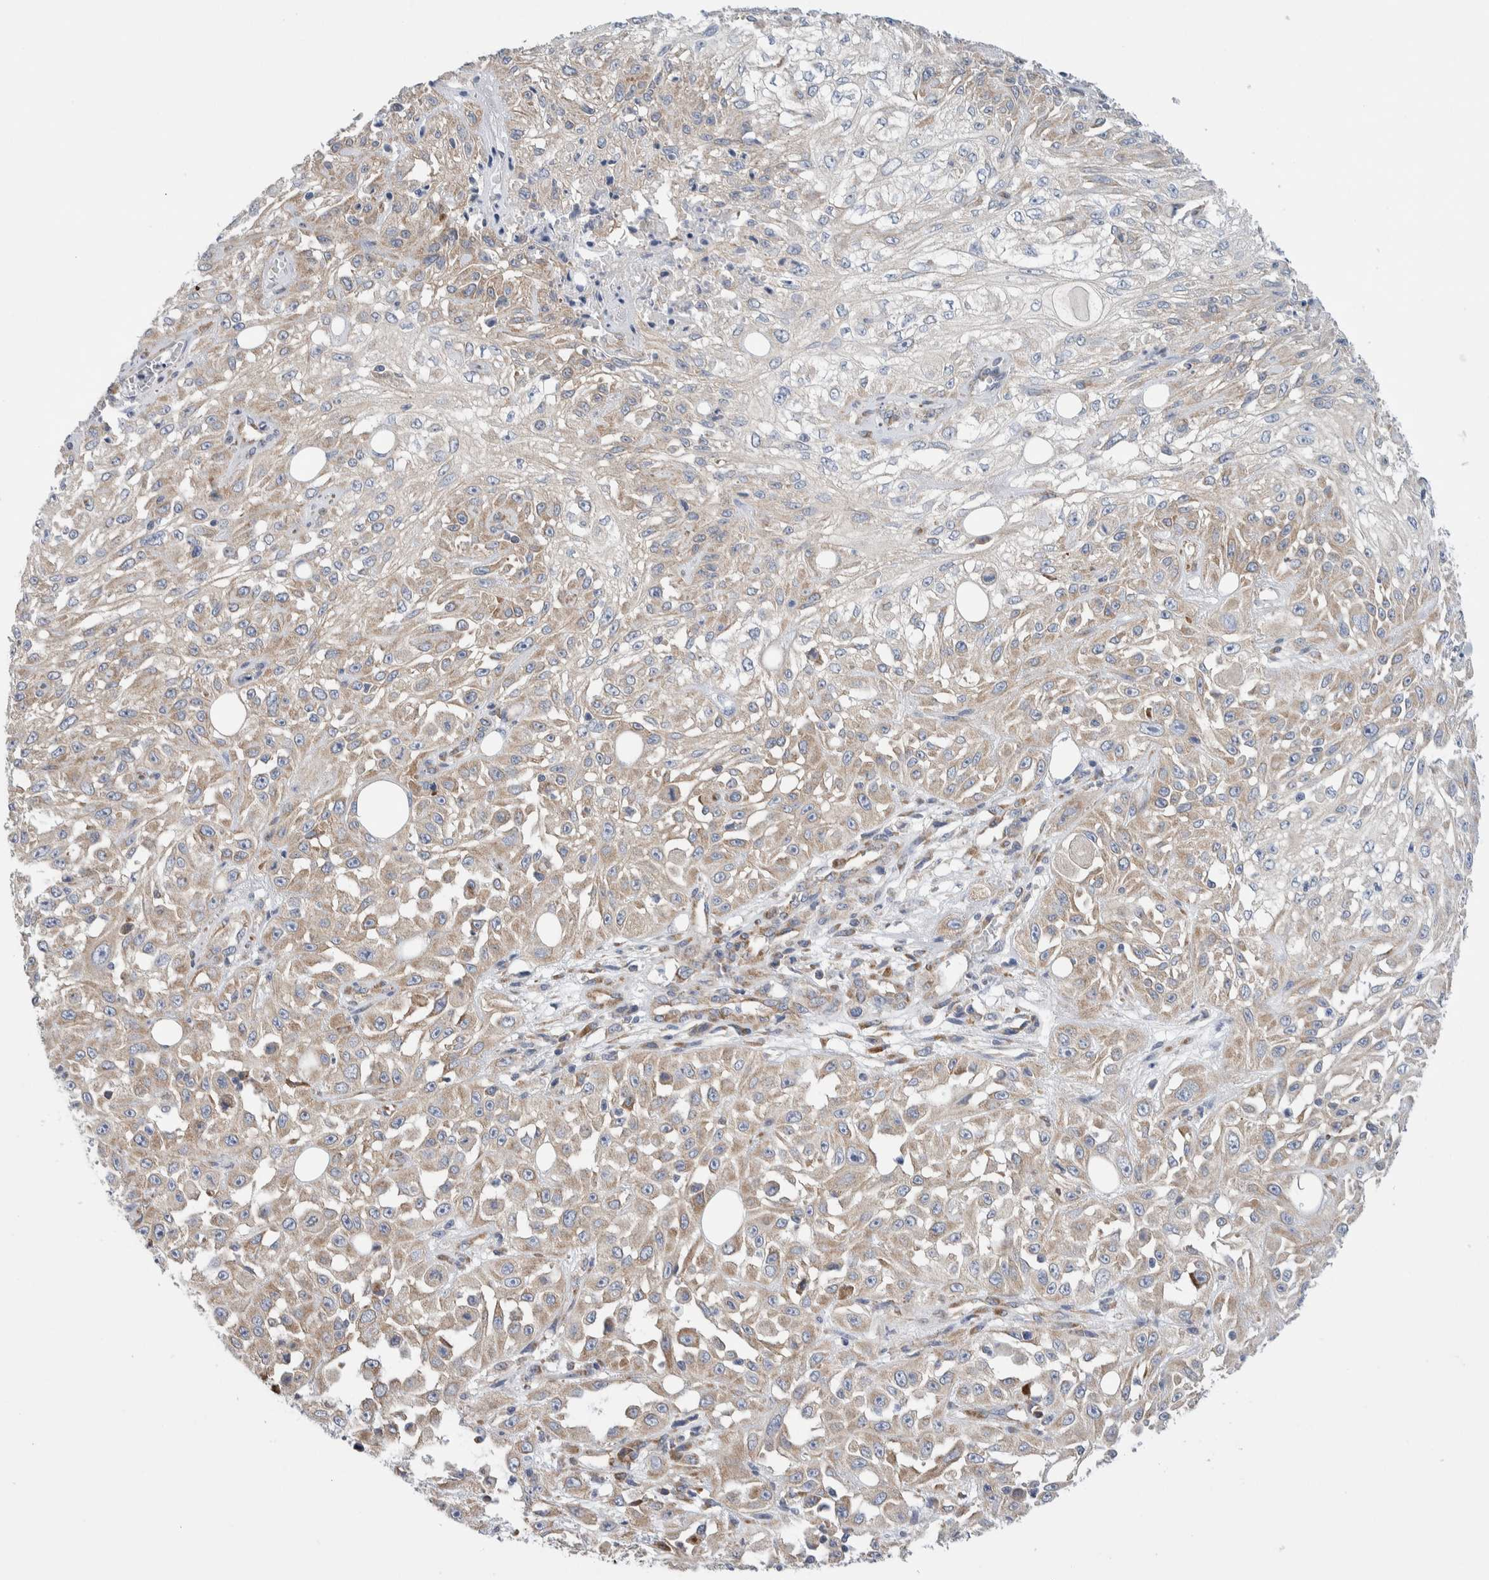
{"staining": {"intensity": "weak", "quantity": "25%-75%", "location": "cytoplasmic/membranous"}, "tissue": "skin cancer", "cell_type": "Tumor cells", "image_type": "cancer", "snomed": [{"axis": "morphology", "description": "Squamous cell carcinoma, NOS"}, {"axis": "morphology", "description": "Squamous cell carcinoma, metastatic, NOS"}, {"axis": "topography", "description": "Skin"}, {"axis": "topography", "description": "Lymph node"}], "caption": "IHC of human skin squamous cell carcinoma shows low levels of weak cytoplasmic/membranous expression in about 25%-75% of tumor cells.", "gene": "RACK1", "patient": {"sex": "male", "age": 75}}